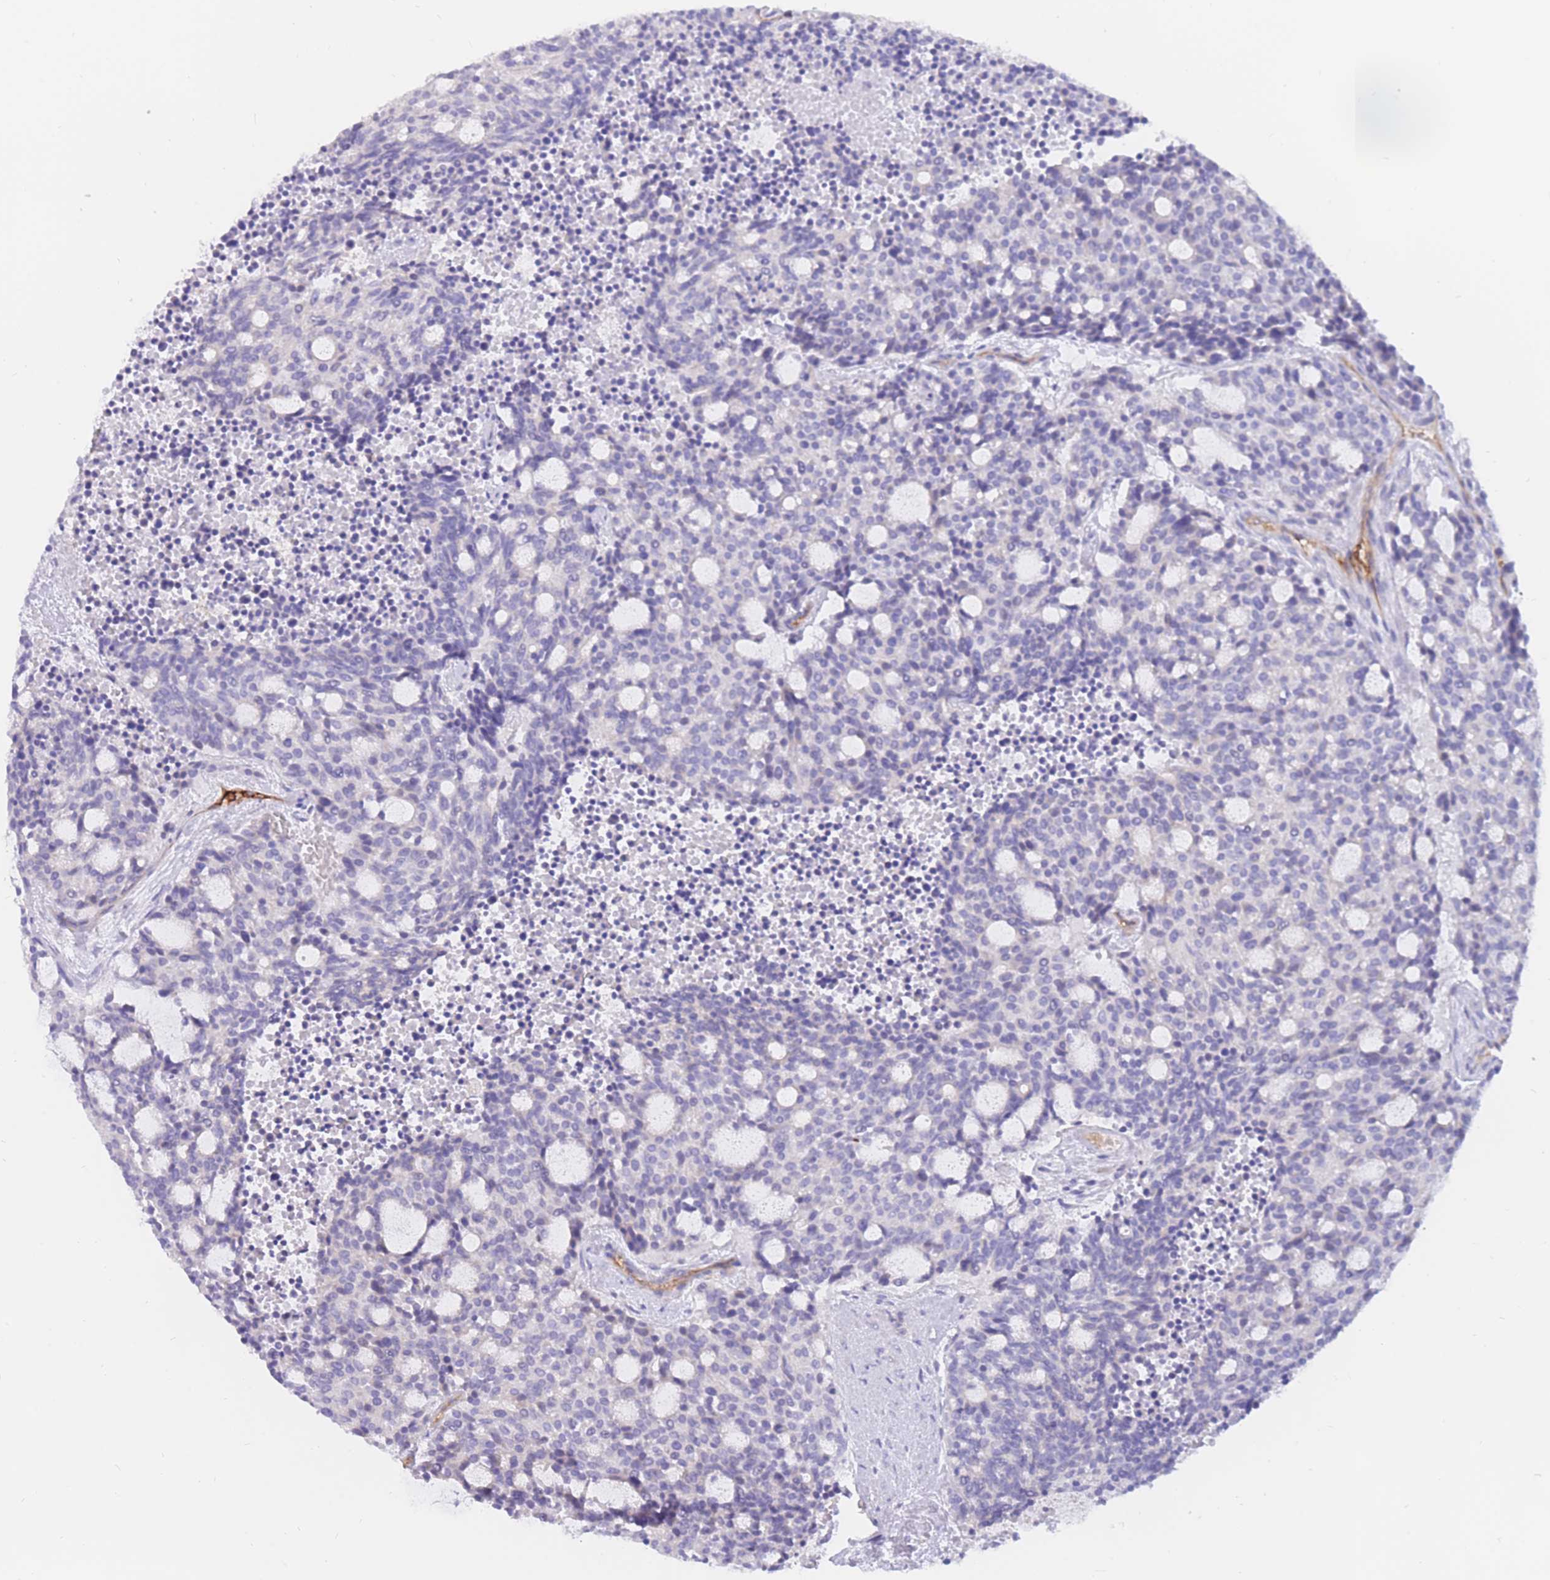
{"staining": {"intensity": "negative", "quantity": "none", "location": "none"}, "tissue": "carcinoid", "cell_type": "Tumor cells", "image_type": "cancer", "snomed": [{"axis": "morphology", "description": "Carcinoid, malignant, NOS"}, {"axis": "topography", "description": "Pancreas"}], "caption": "A high-resolution image shows immunohistochemistry staining of malignant carcinoid, which exhibits no significant positivity in tumor cells.", "gene": "SULT1A1", "patient": {"sex": "female", "age": 54}}